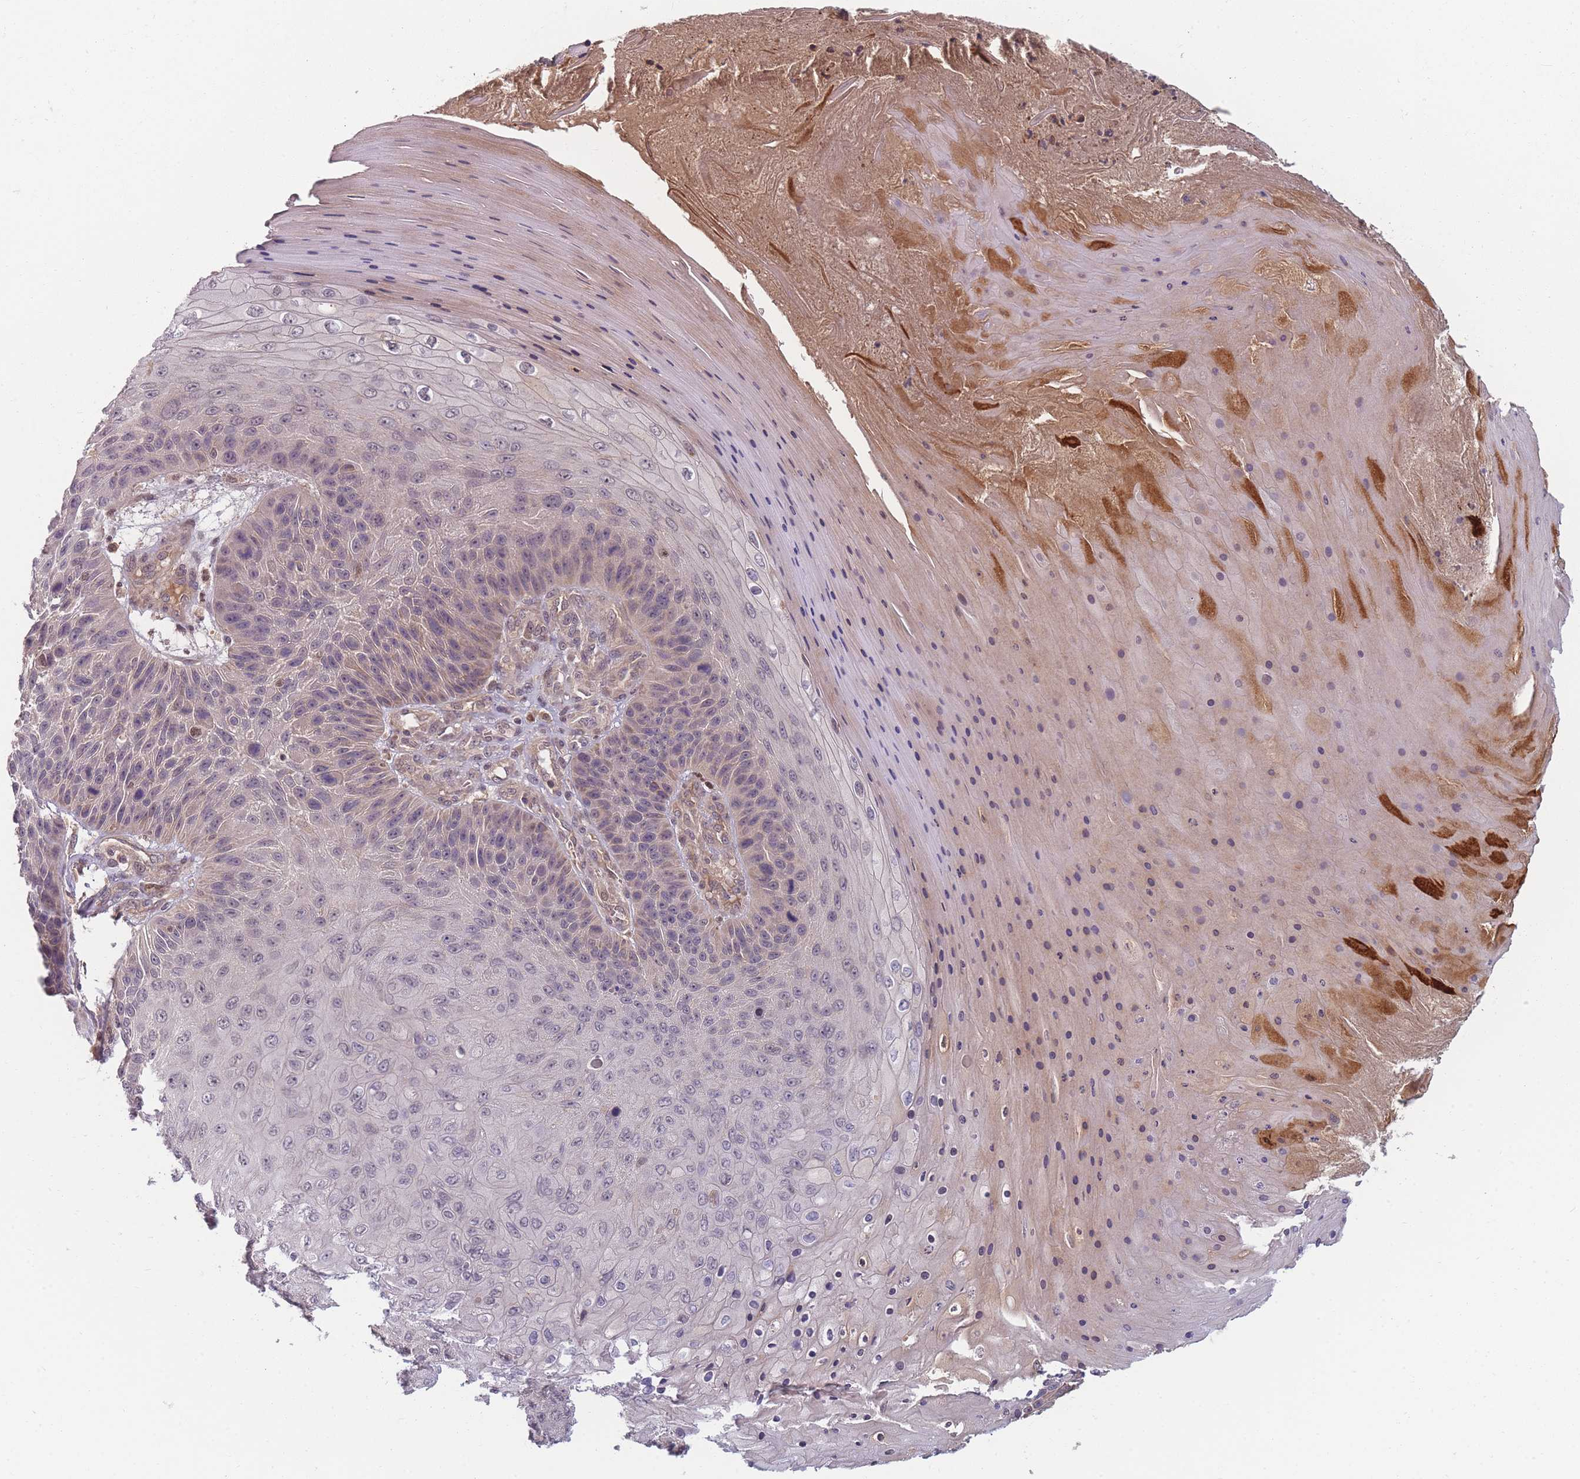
{"staining": {"intensity": "moderate", "quantity": "<25%", "location": "cytoplasmic/membranous,nuclear"}, "tissue": "skin cancer", "cell_type": "Tumor cells", "image_type": "cancer", "snomed": [{"axis": "morphology", "description": "Squamous cell carcinoma, NOS"}, {"axis": "topography", "description": "Skin"}], "caption": "Squamous cell carcinoma (skin) tissue exhibits moderate cytoplasmic/membranous and nuclear staining in approximately <25% of tumor cells", "gene": "FAM153A", "patient": {"sex": "female", "age": 88}}